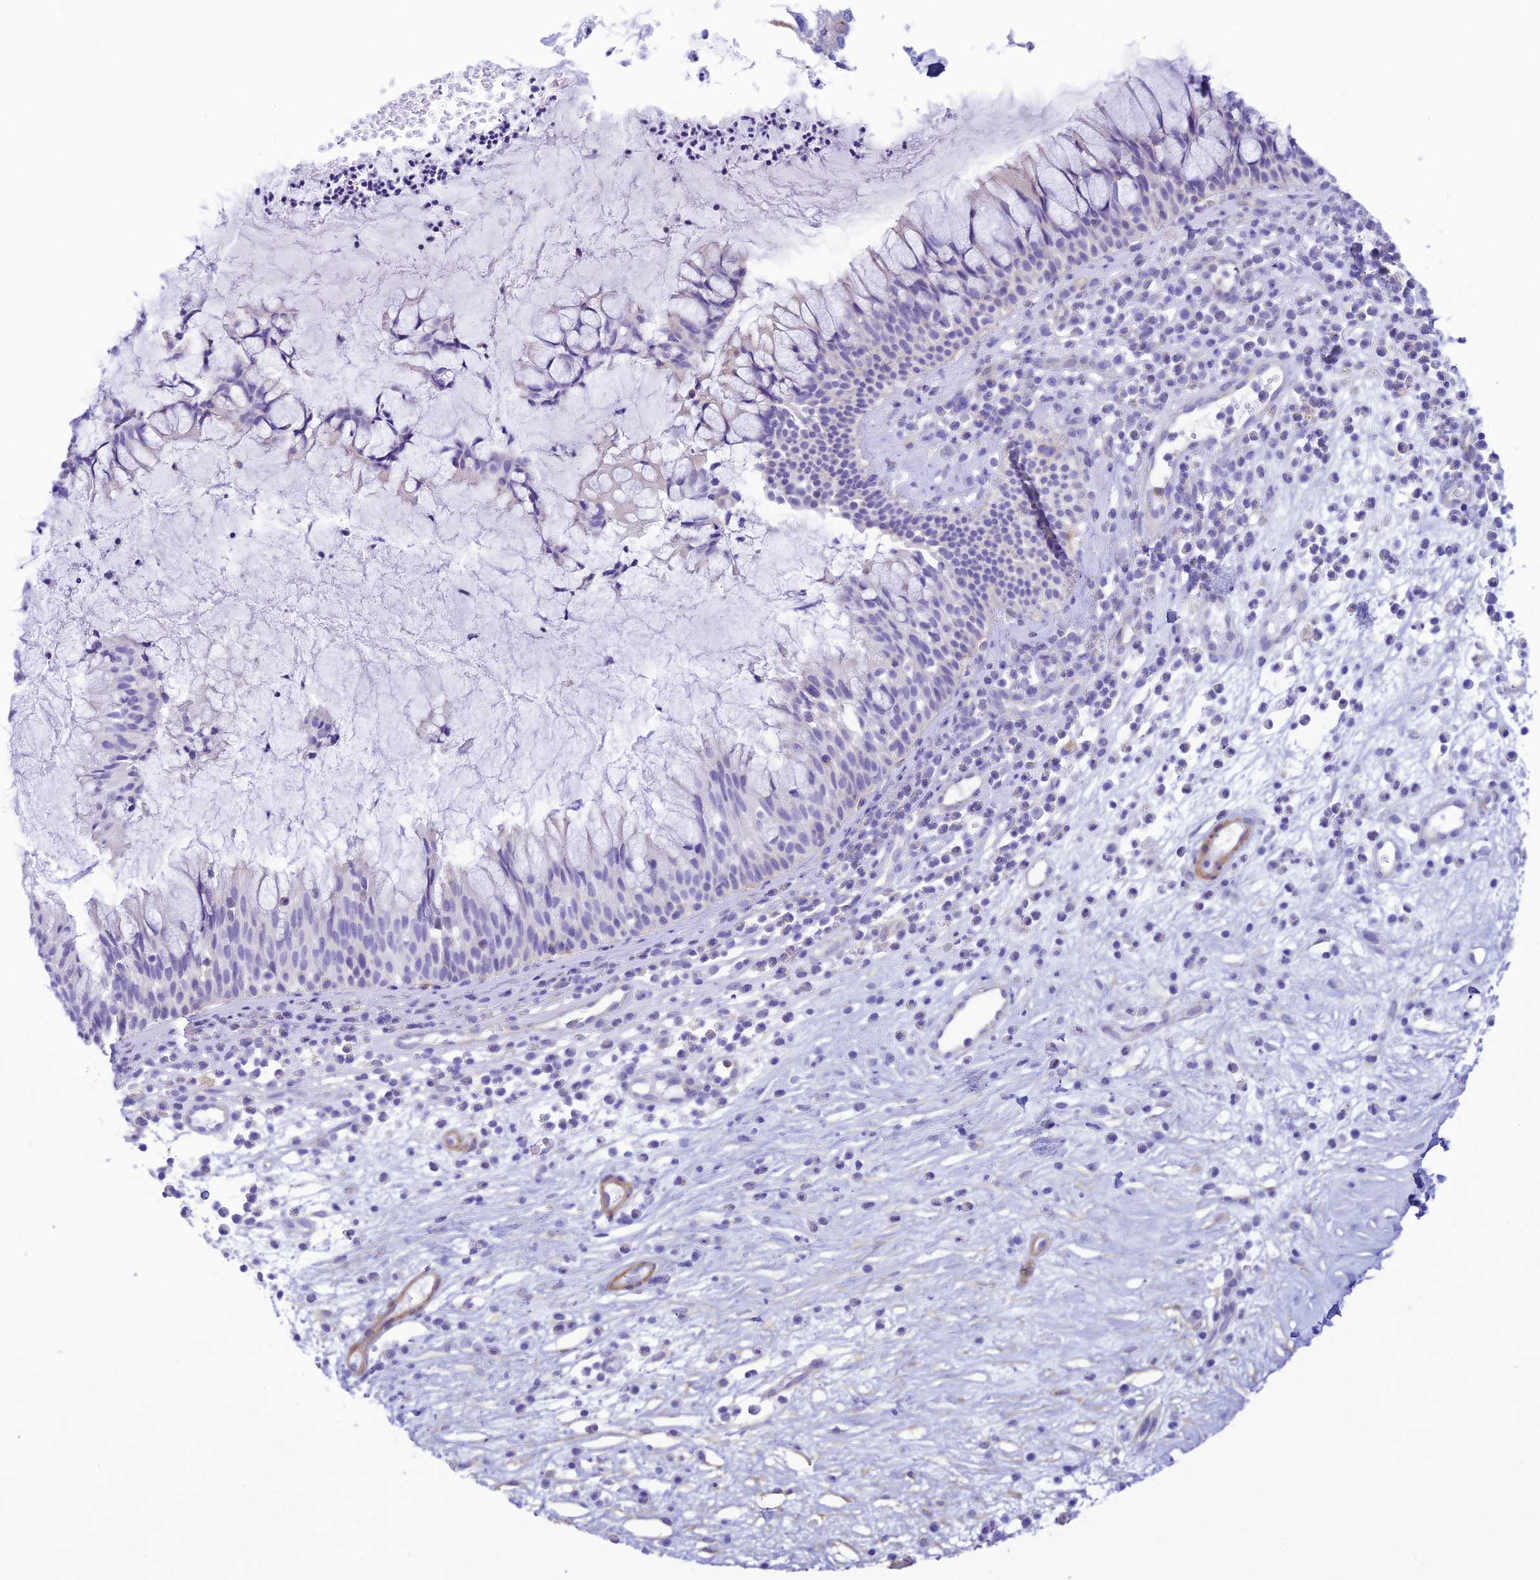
{"staining": {"intensity": "negative", "quantity": "none", "location": "none"}, "tissue": "nasopharynx", "cell_type": "Respiratory epithelial cells", "image_type": "normal", "snomed": [{"axis": "morphology", "description": "Normal tissue, NOS"}, {"axis": "morphology", "description": "Inflammation, NOS"}, {"axis": "topography", "description": "Nasopharynx"}], "caption": "Benign nasopharynx was stained to show a protein in brown. There is no significant expression in respiratory epithelial cells. (Stains: DAB immunohistochemistry (IHC) with hematoxylin counter stain, Microscopy: brightfield microscopy at high magnification).", "gene": "FBXW4", "patient": {"sex": "male", "age": 70}}